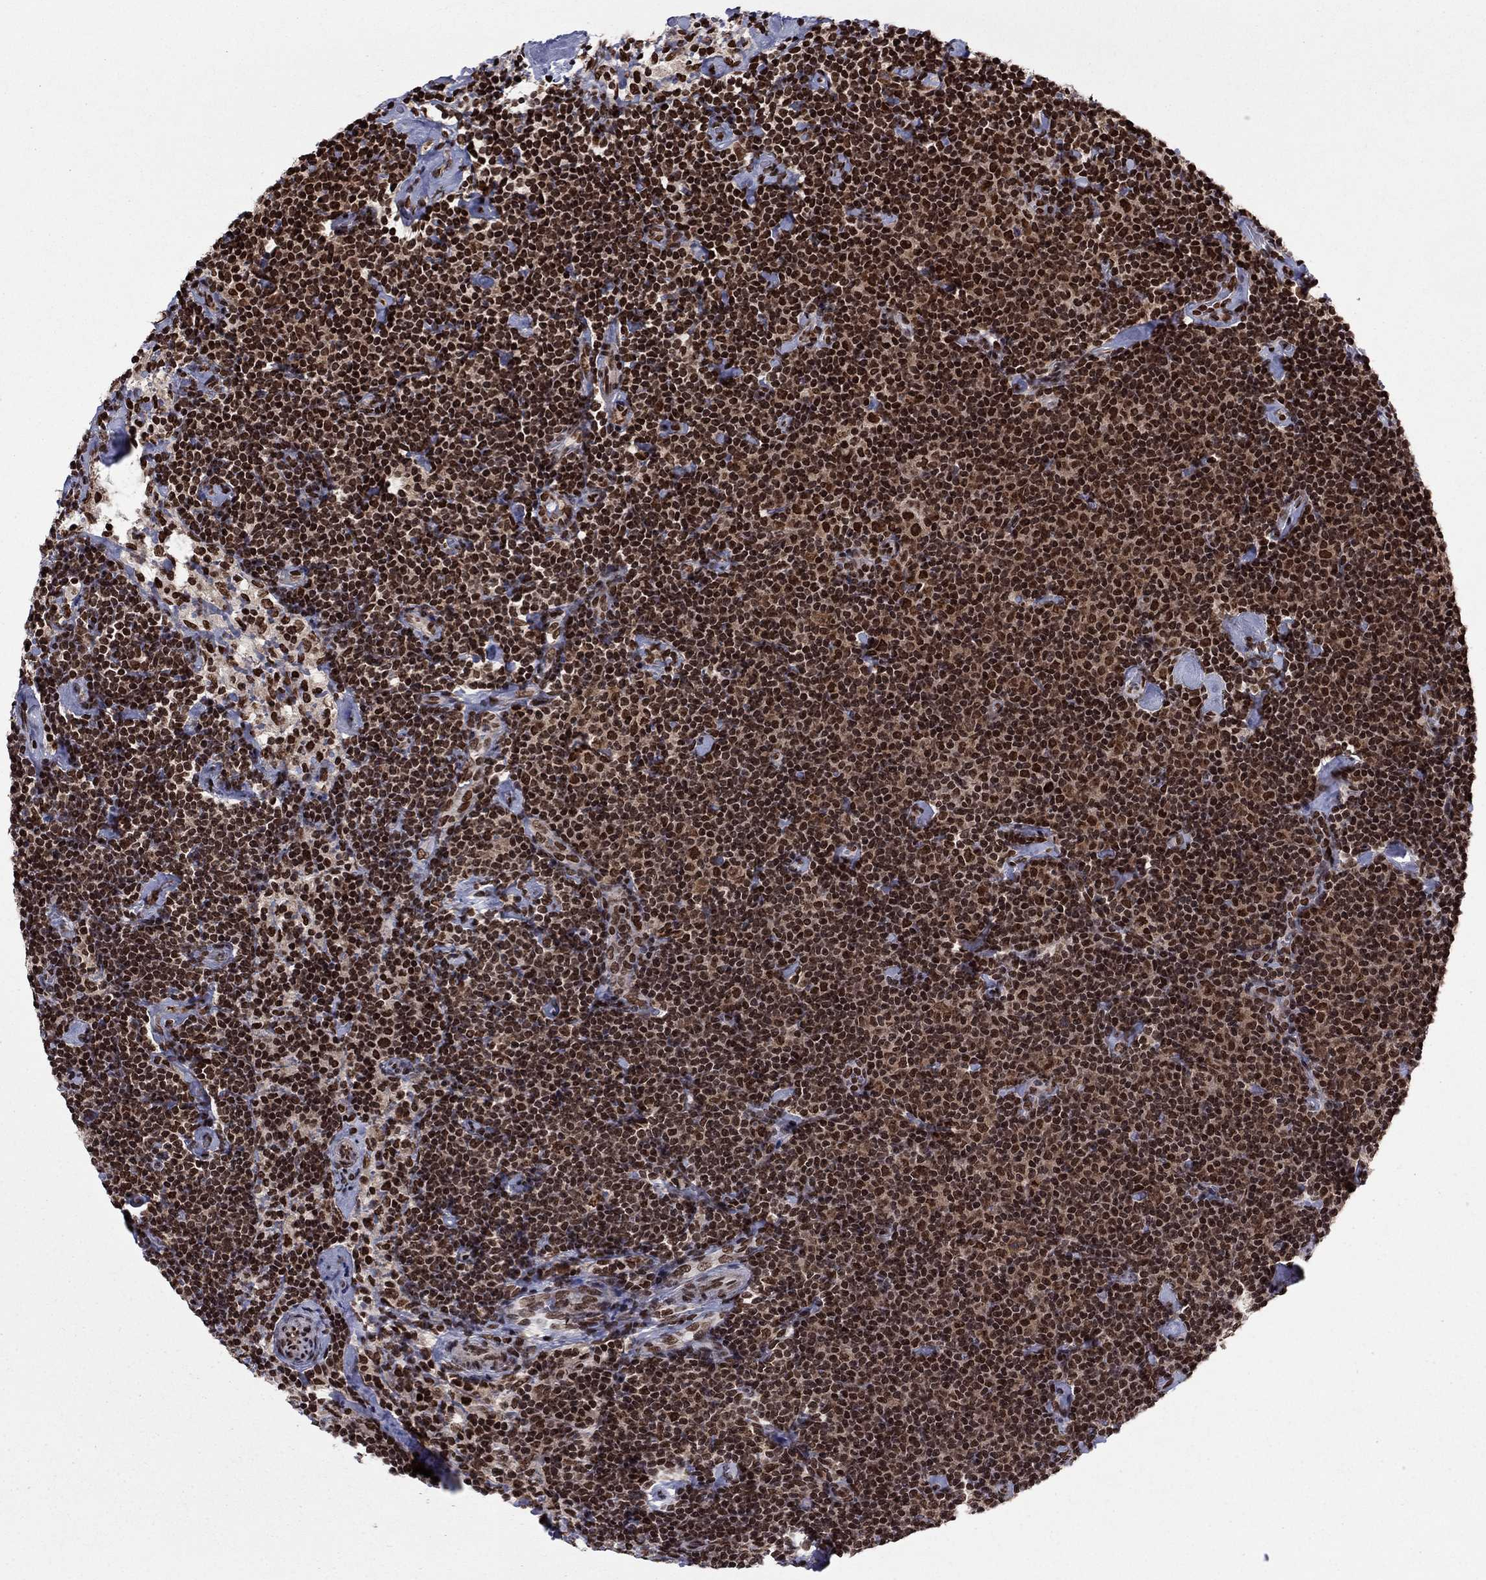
{"staining": {"intensity": "strong", "quantity": ">75%", "location": "nuclear"}, "tissue": "lymphoma", "cell_type": "Tumor cells", "image_type": "cancer", "snomed": [{"axis": "morphology", "description": "Malignant lymphoma, non-Hodgkin's type, Low grade"}, {"axis": "topography", "description": "Lymph node"}], "caption": "A brown stain labels strong nuclear staining of a protein in human lymphoma tumor cells.", "gene": "USP54", "patient": {"sex": "male", "age": 81}}